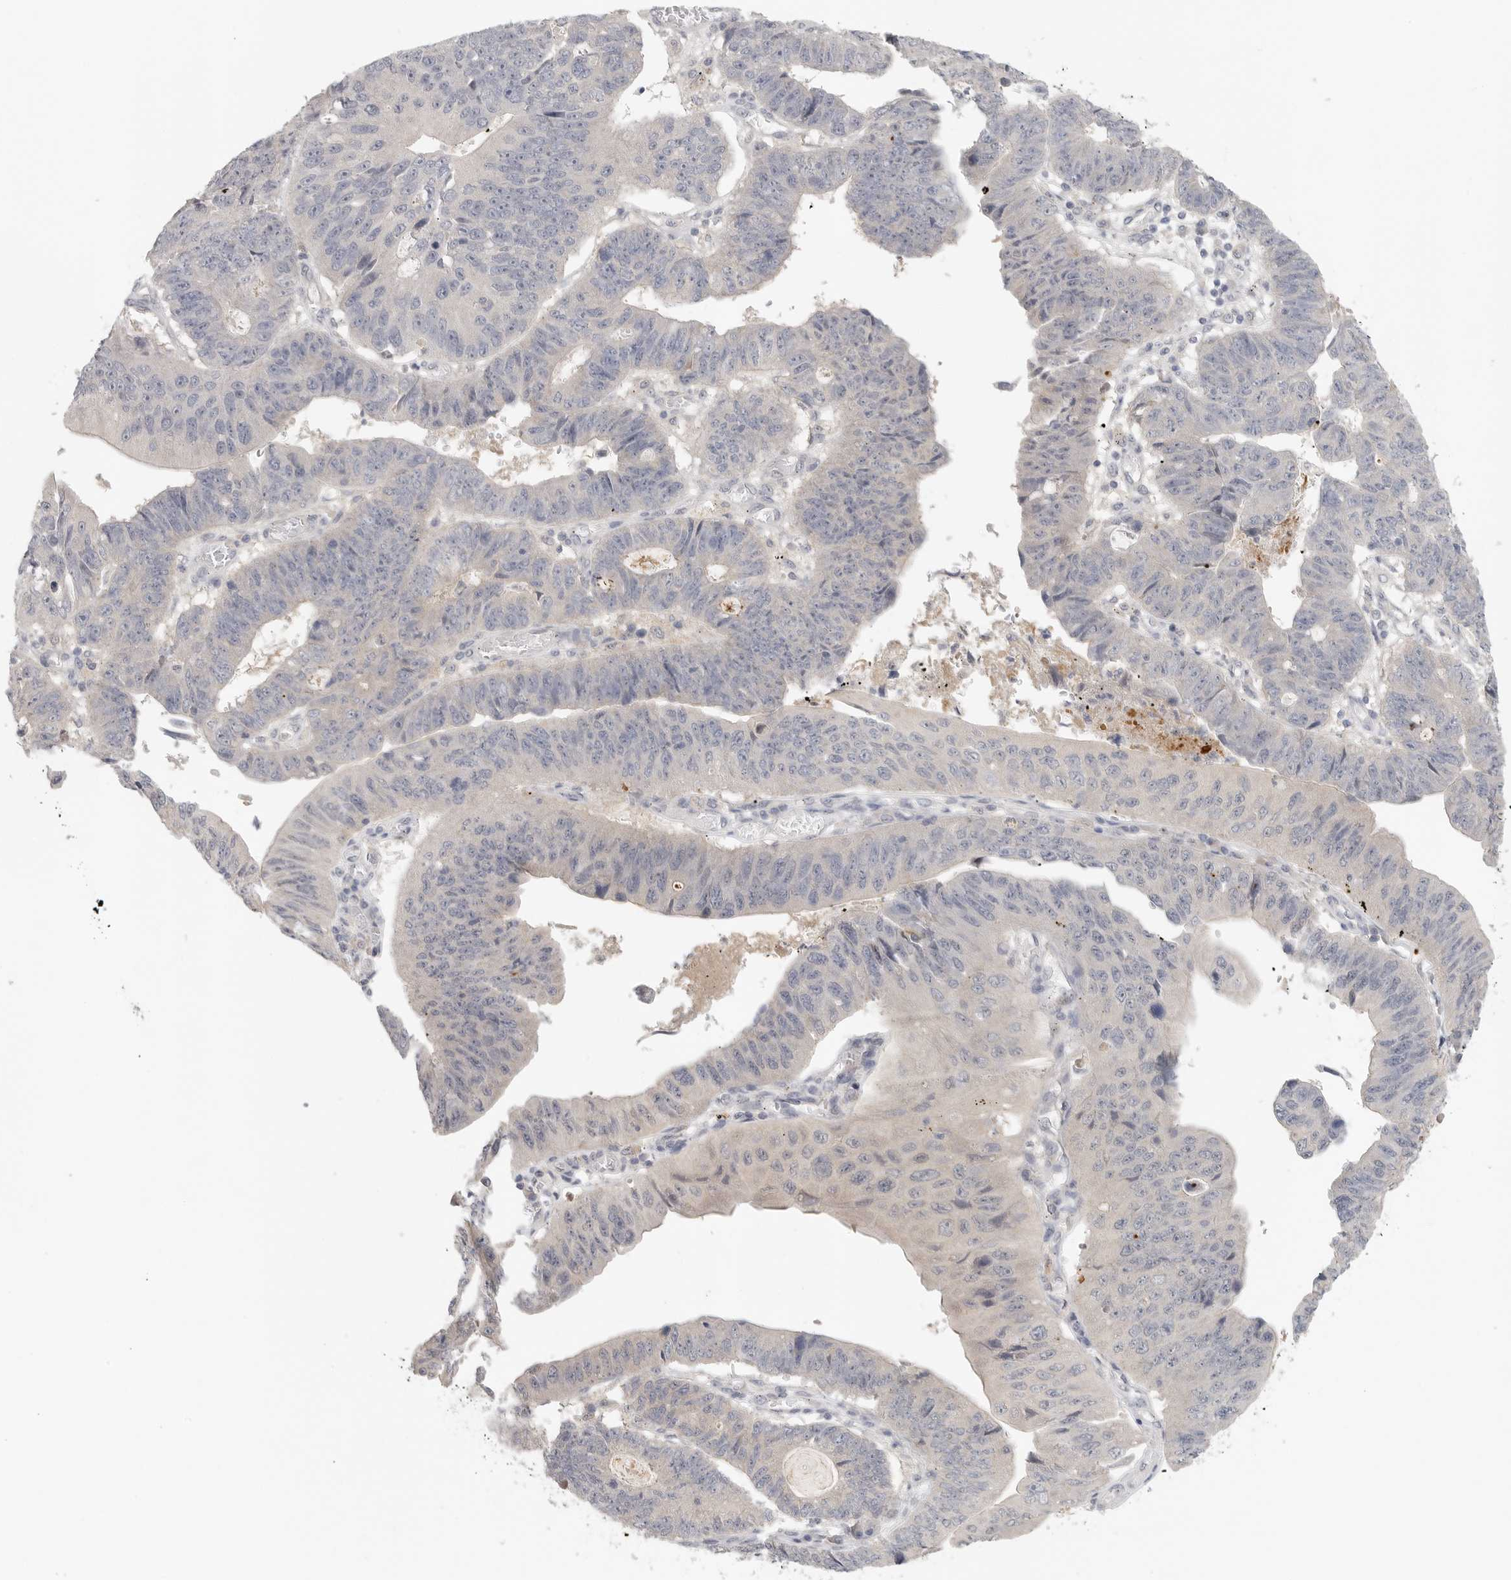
{"staining": {"intensity": "negative", "quantity": "none", "location": "none"}, "tissue": "stomach cancer", "cell_type": "Tumor cells", "image_type": "cancer", "snomed": [{"axis": "morphology", "description": "Adenocarcinoma, NOS"}, {"axis": "topography", "description": "Stomach"}], "caption": "This is an immunohistochemistry micrograph of human stomach cancer (adenocarcinoma). There is no expression in tumor cells.", "gene": "HDAC6", "patient": {"sex": "male", "age": 59}}